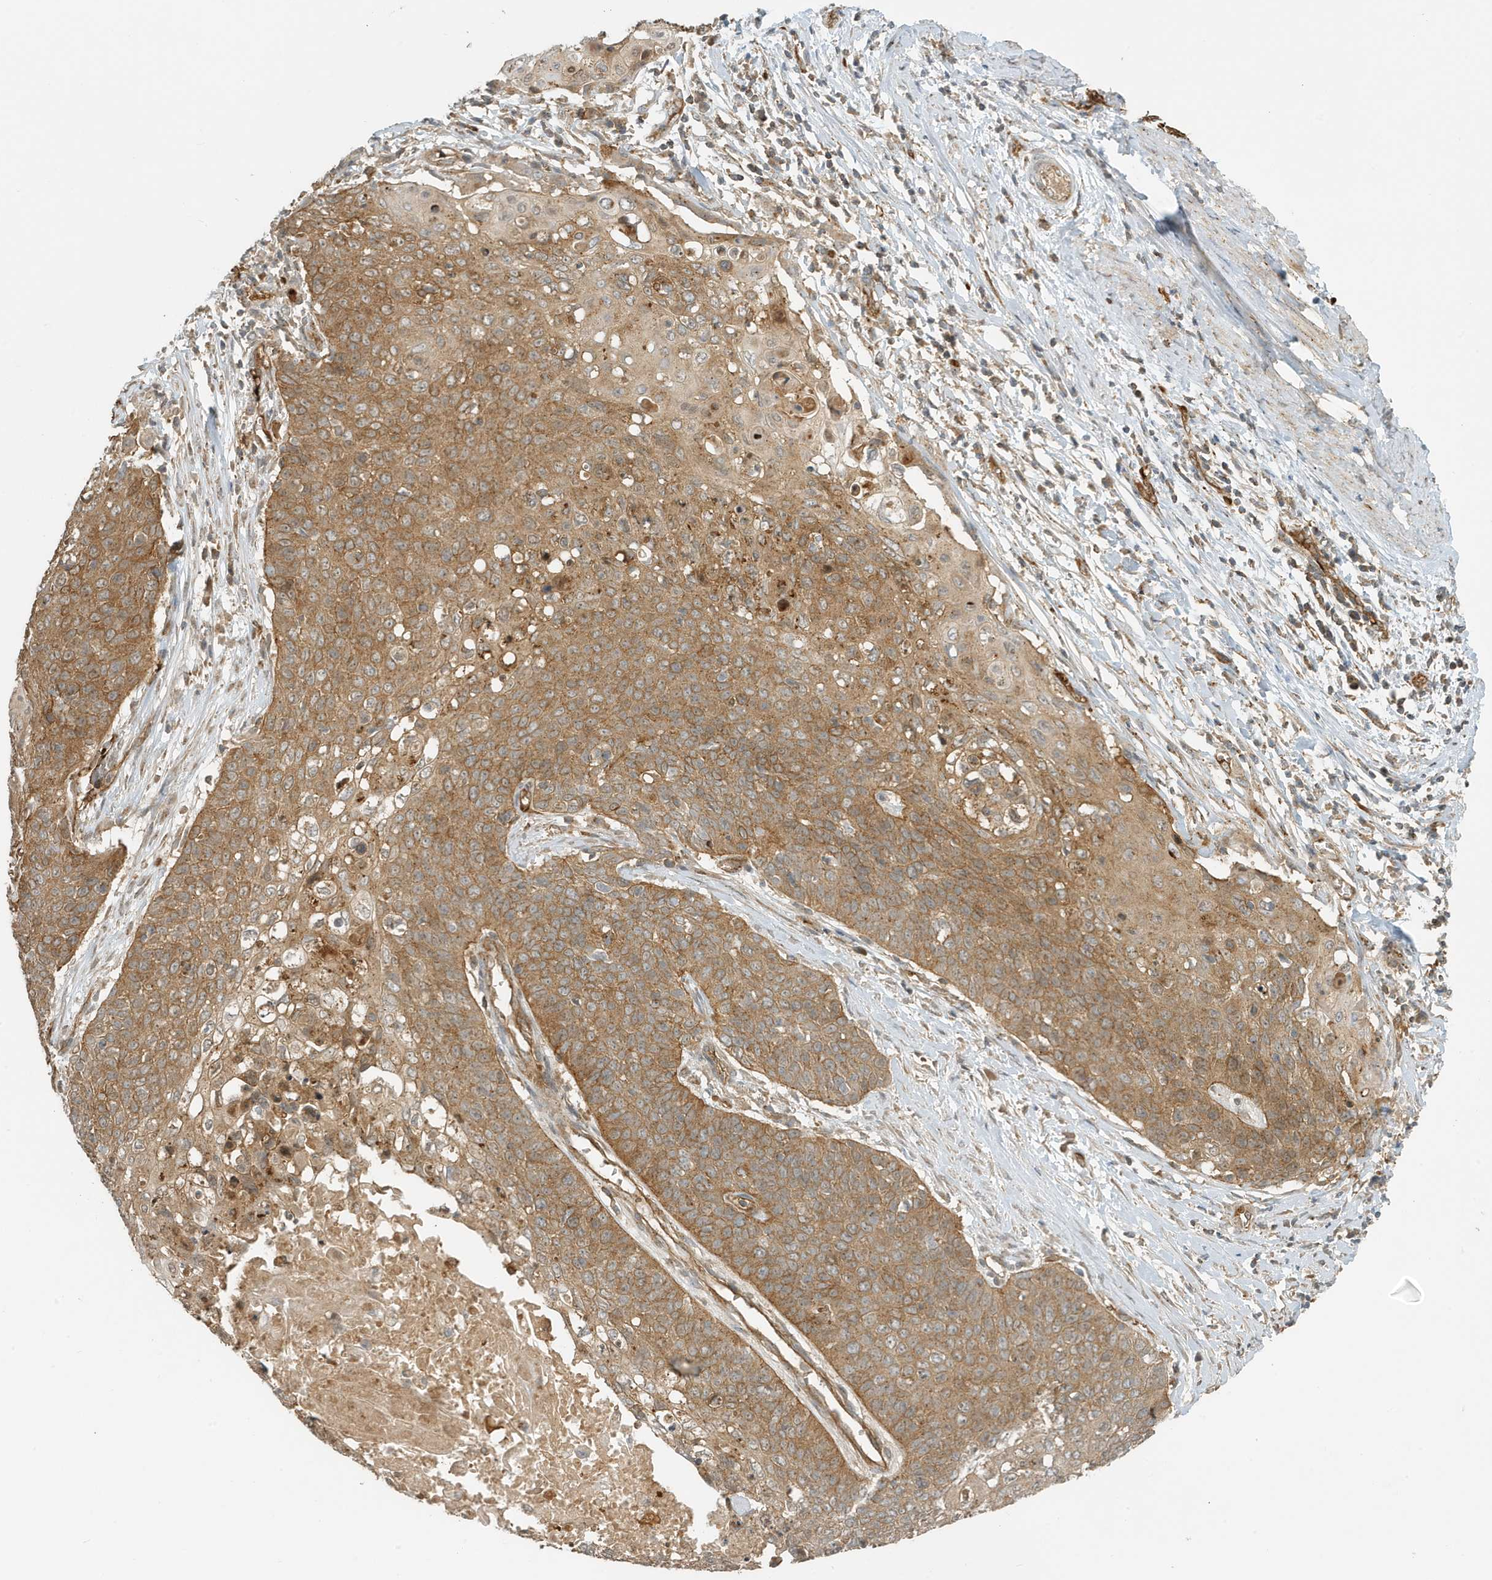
{"staining": {"intensity": "moderate", "quantity": ">75%", "location": "cytoplasmic/membranous"}, "tissue": "cervical cancer", "cell_type": "Tumor cells", "image_type": "cancer", "snomed": [{"axis": "morphology", "description": "Squamous cell carcinoma, NOS"}, {"axis": "topography", "description": "Cervix"}], "caption": "Squamous cell carcinoma (cervical) stained for a protein reveals moderate cytoplasmic/membranous positivity in tumor cells. The staining was performed using DAB, with brown indicating positive protein expression. Nuclei are stained blue with hematoxylin.", "gene": "FYCO1", "patient": {"sex": "female", "age": 39}}